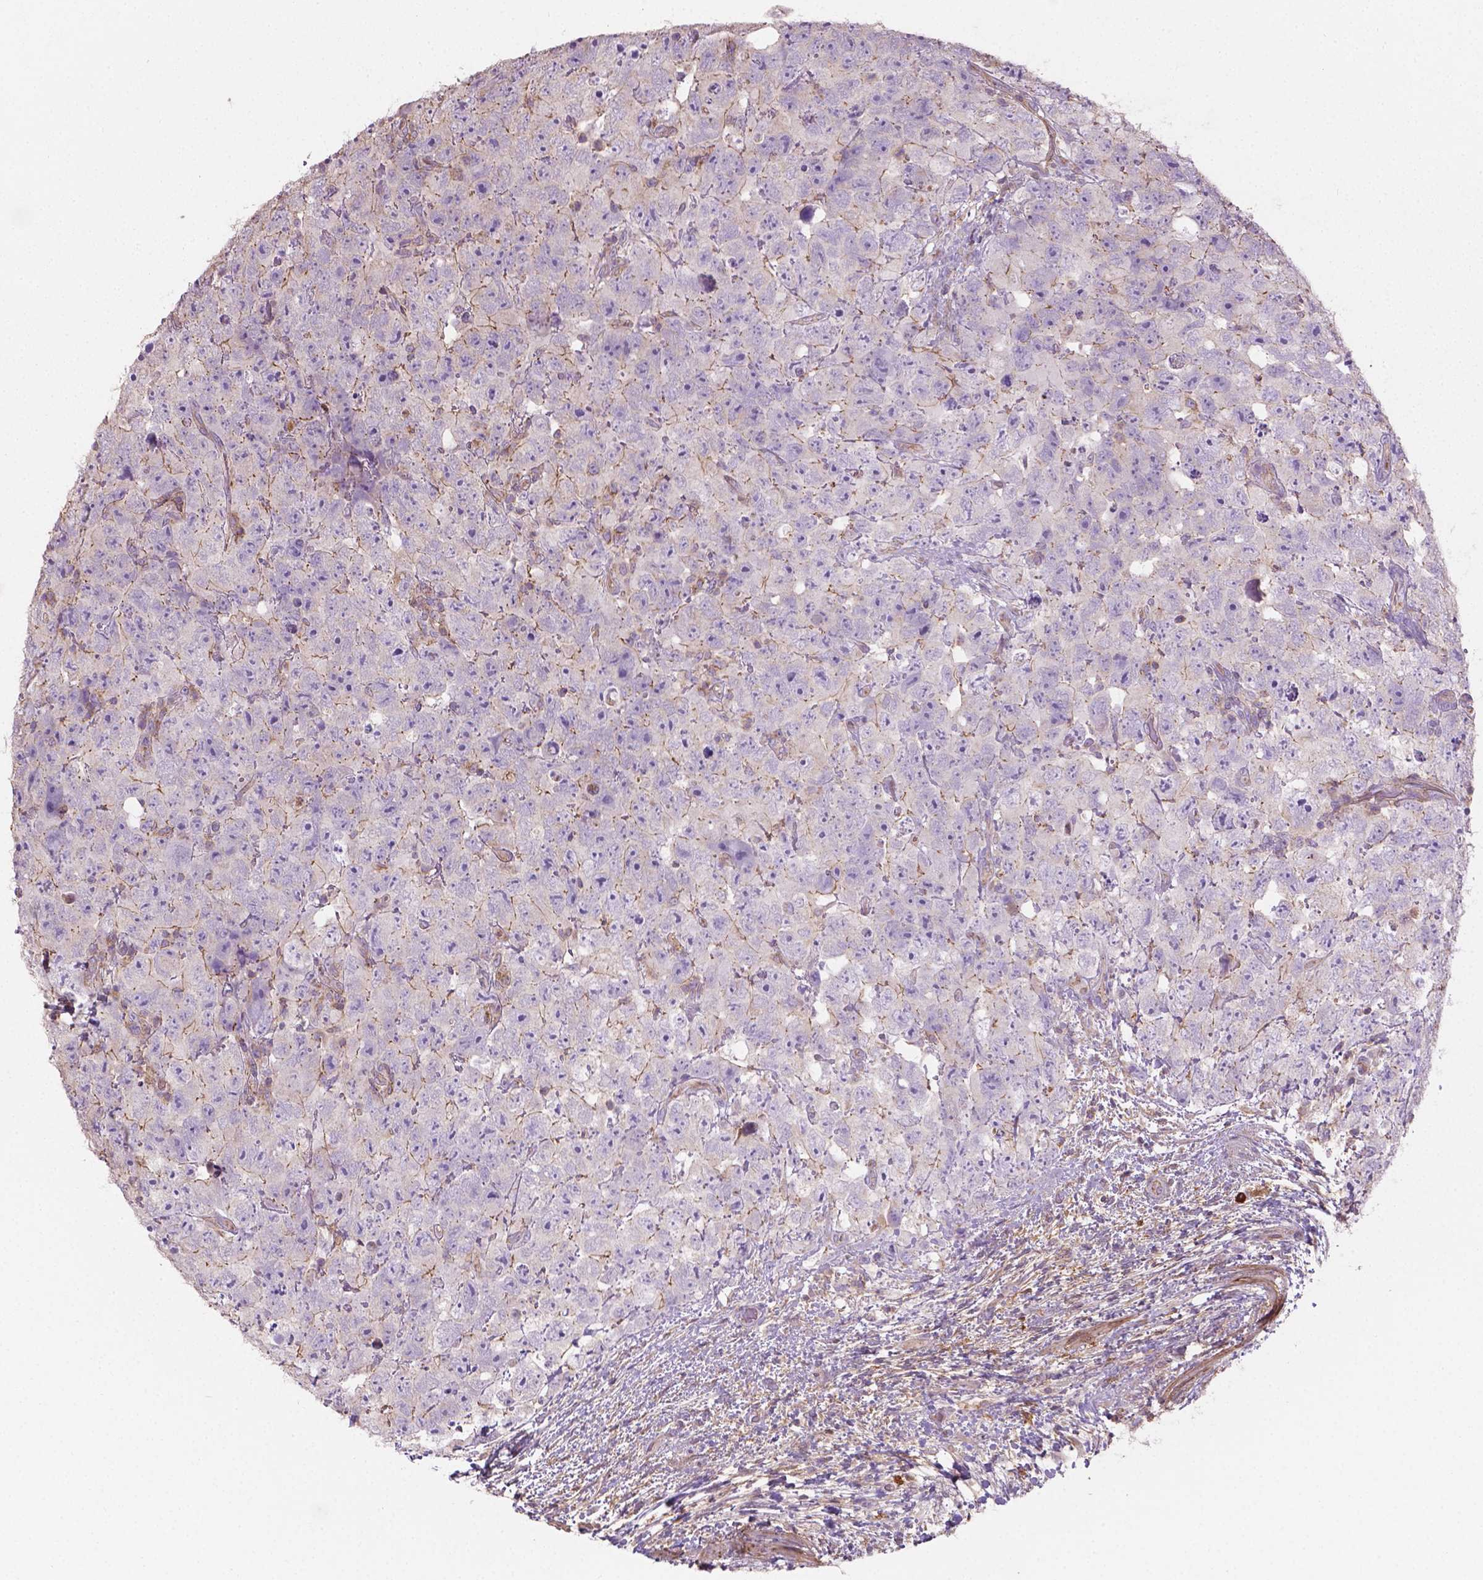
{"staining": {"intensity": "weak", "quantity": "<25%", "location": "cytoplasmic/membranous"}, "tissue": "testis cancer", "cell_type": "Tumor cells", "image_type": "cancer", "snomed": [{"axis": "morphology", "description": "Carcinoma, Embryonal, NOS"}, {"axis": "topography", "description": "Testis"}], "caption": "The photomicrograph reveals no staining of tumor cells in testis cancer.", "gene": "TCAF1", "patient": {"sex": "male", "age": 24}}